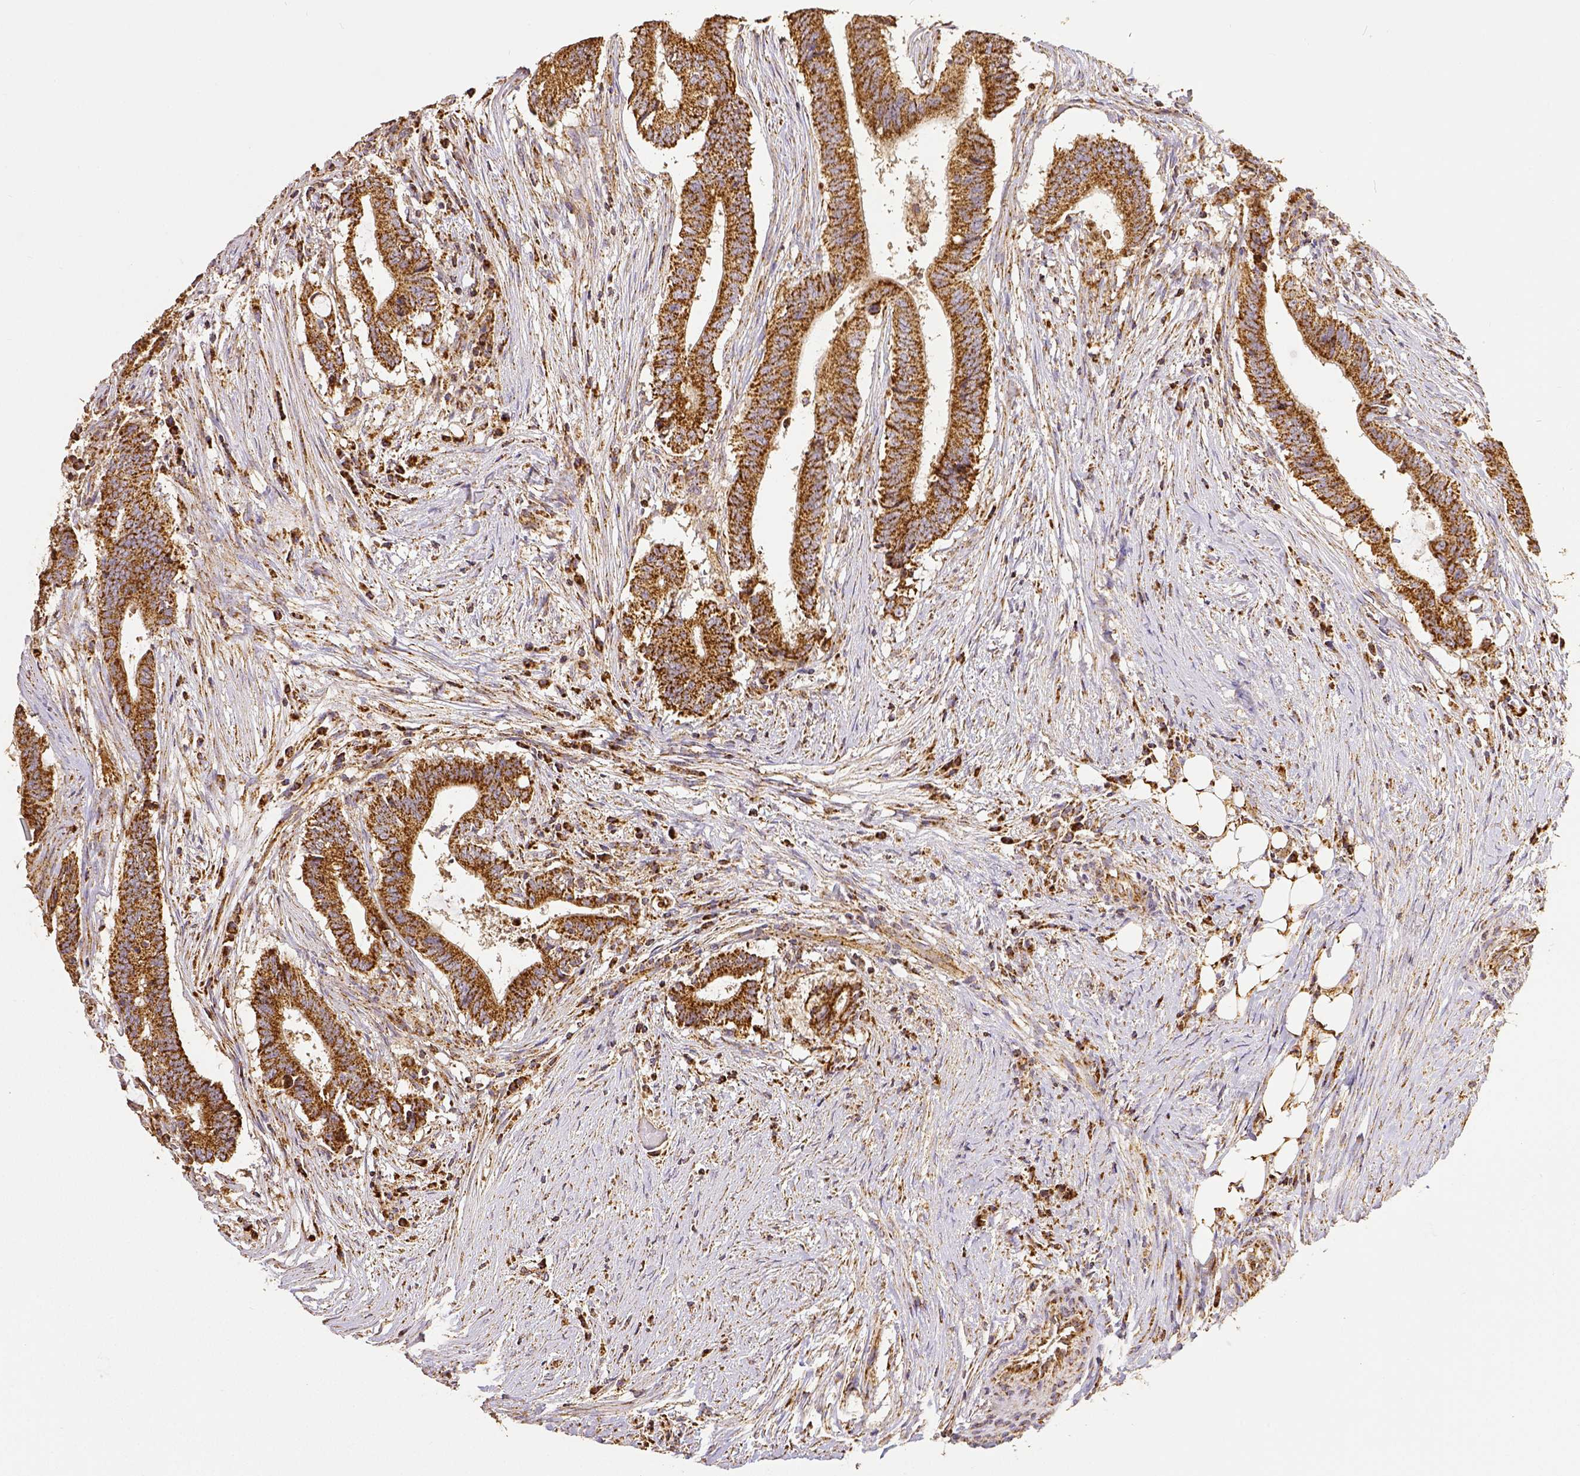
{"staining": {"intensity": "strong", "quantity": ">75%", "location": "cytoplasmic/membranous"}, "tissue": "colorectal cancer", "cell_type": "Tumor cells", "image_type": "cancer", "snomed": [{"axis": "morphology", "description": "Adenocarcinoma, NOS"}, {"axis": "topography", "description": "Colon"}], "caption": "Immunohistochemistry (IHC) micrograph of neoplastic tissue: human colorectal adenocarcinoma stained using IHC shows high levels of strong protein expression localized specifically in the cytoplasmic/membranous of tumor cells, appearing as a cytoplasmic/membranous brown color.", "gene": "SDHB", "patient": {"sex": "female", "age": 43}}